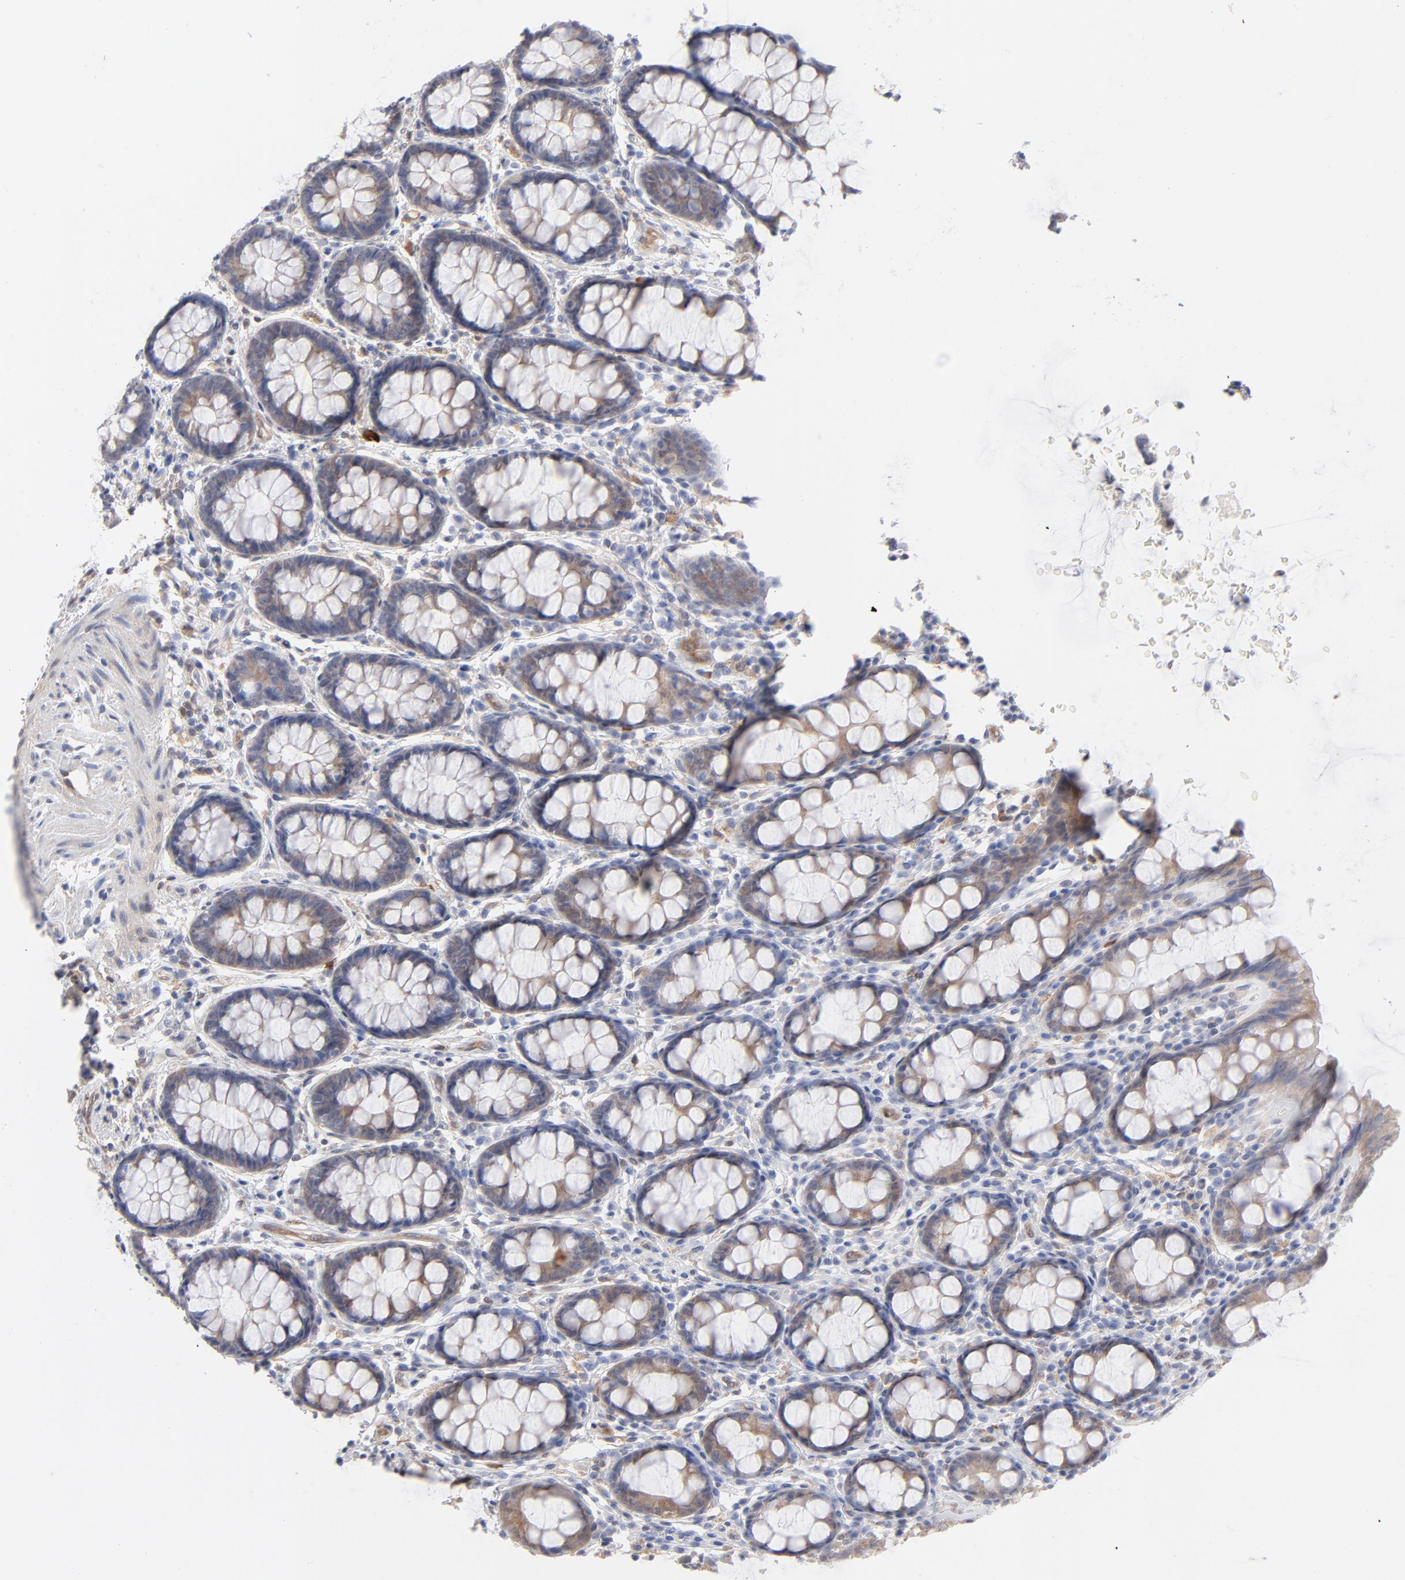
{"staining": {"intensity": "weak", "quantity": ">75%", "location": "cytoplasmic/membranous"}, "tissue": "rectum", "cell_type": "Glandular cells", "image_type": "normal", "snomed": [{"axis": "morphology", "description": "Normal tissue, NOS"}, {"axis": "topography", "description": "Rectum"}], "caption": "Immunohistochemical staining of benign human rectum reveals >75% levels of weak cytoplasmic/membranous protein staining in about >75% of glandular cells. The protein of interest is shown in brown color, while the nuclei are stained blue.", "gene": "ARRB1", "patient": {"sex": "male", "age": 92}}